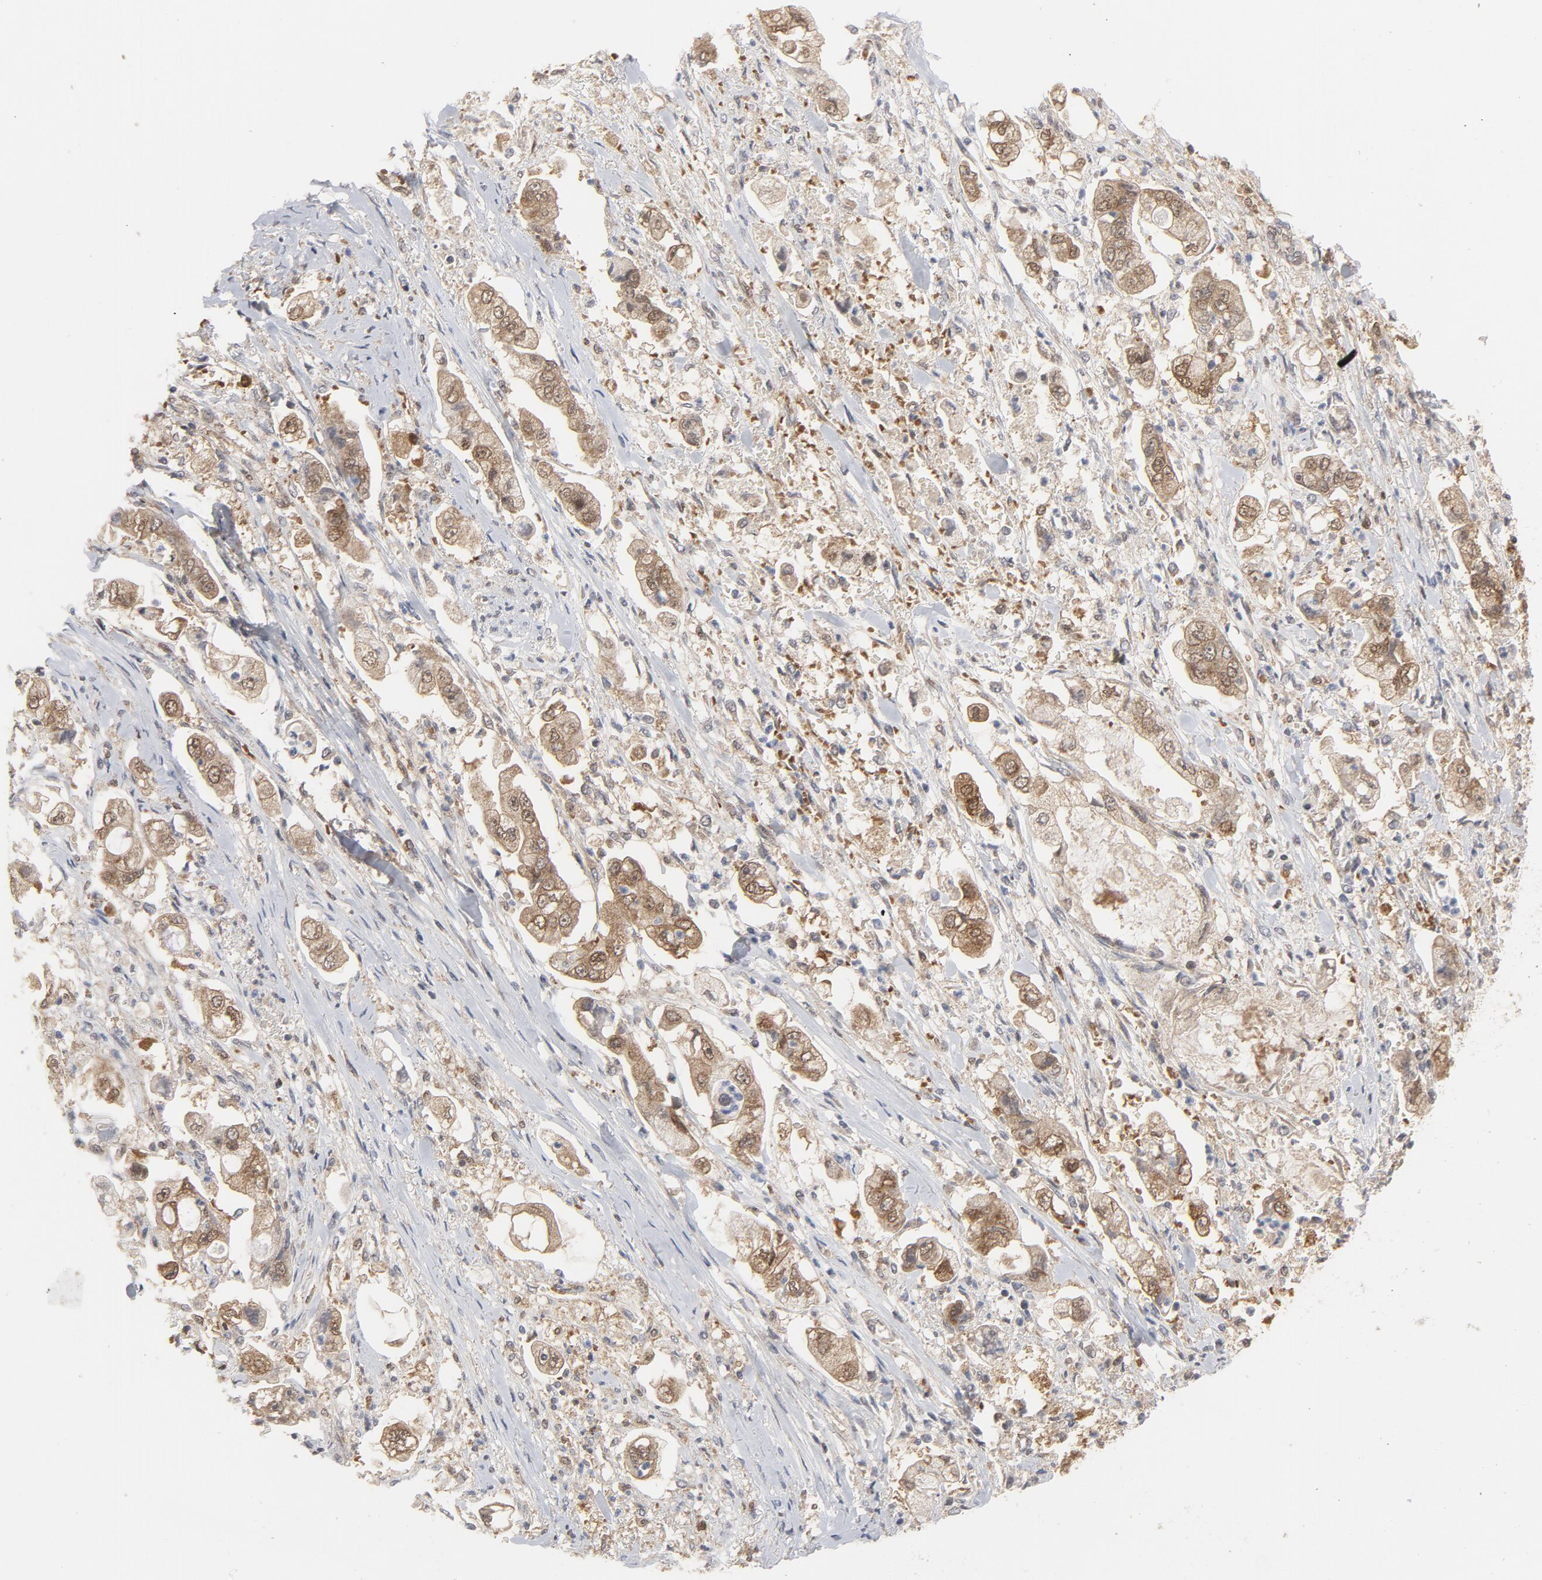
{"staining": {"intensity": "moderate", "quantity": ">75%", "location": "cytoplasmic/membranous"}, "tissue": "stomach cancer", "cell_type": "Tumor cells", "image_type": "cancer", "snomed": [{"axis": "morphology", "description": "Adenocarcinoma, NOS"}, {"axis": "topography", "description": "Stomach"}], "caption": "Protein staining reveals moderate cytoplasmic/membranous expression in approximately >75% of tumor cells in stomach cancer. The staining was performed using DAB to visualize the protein expression in brown, while the nuclei were stained in blue with hematoxylin (Magnification: 20x).", "gene": "PRDX1", "patient": {"sex": "male", "age": 62}}